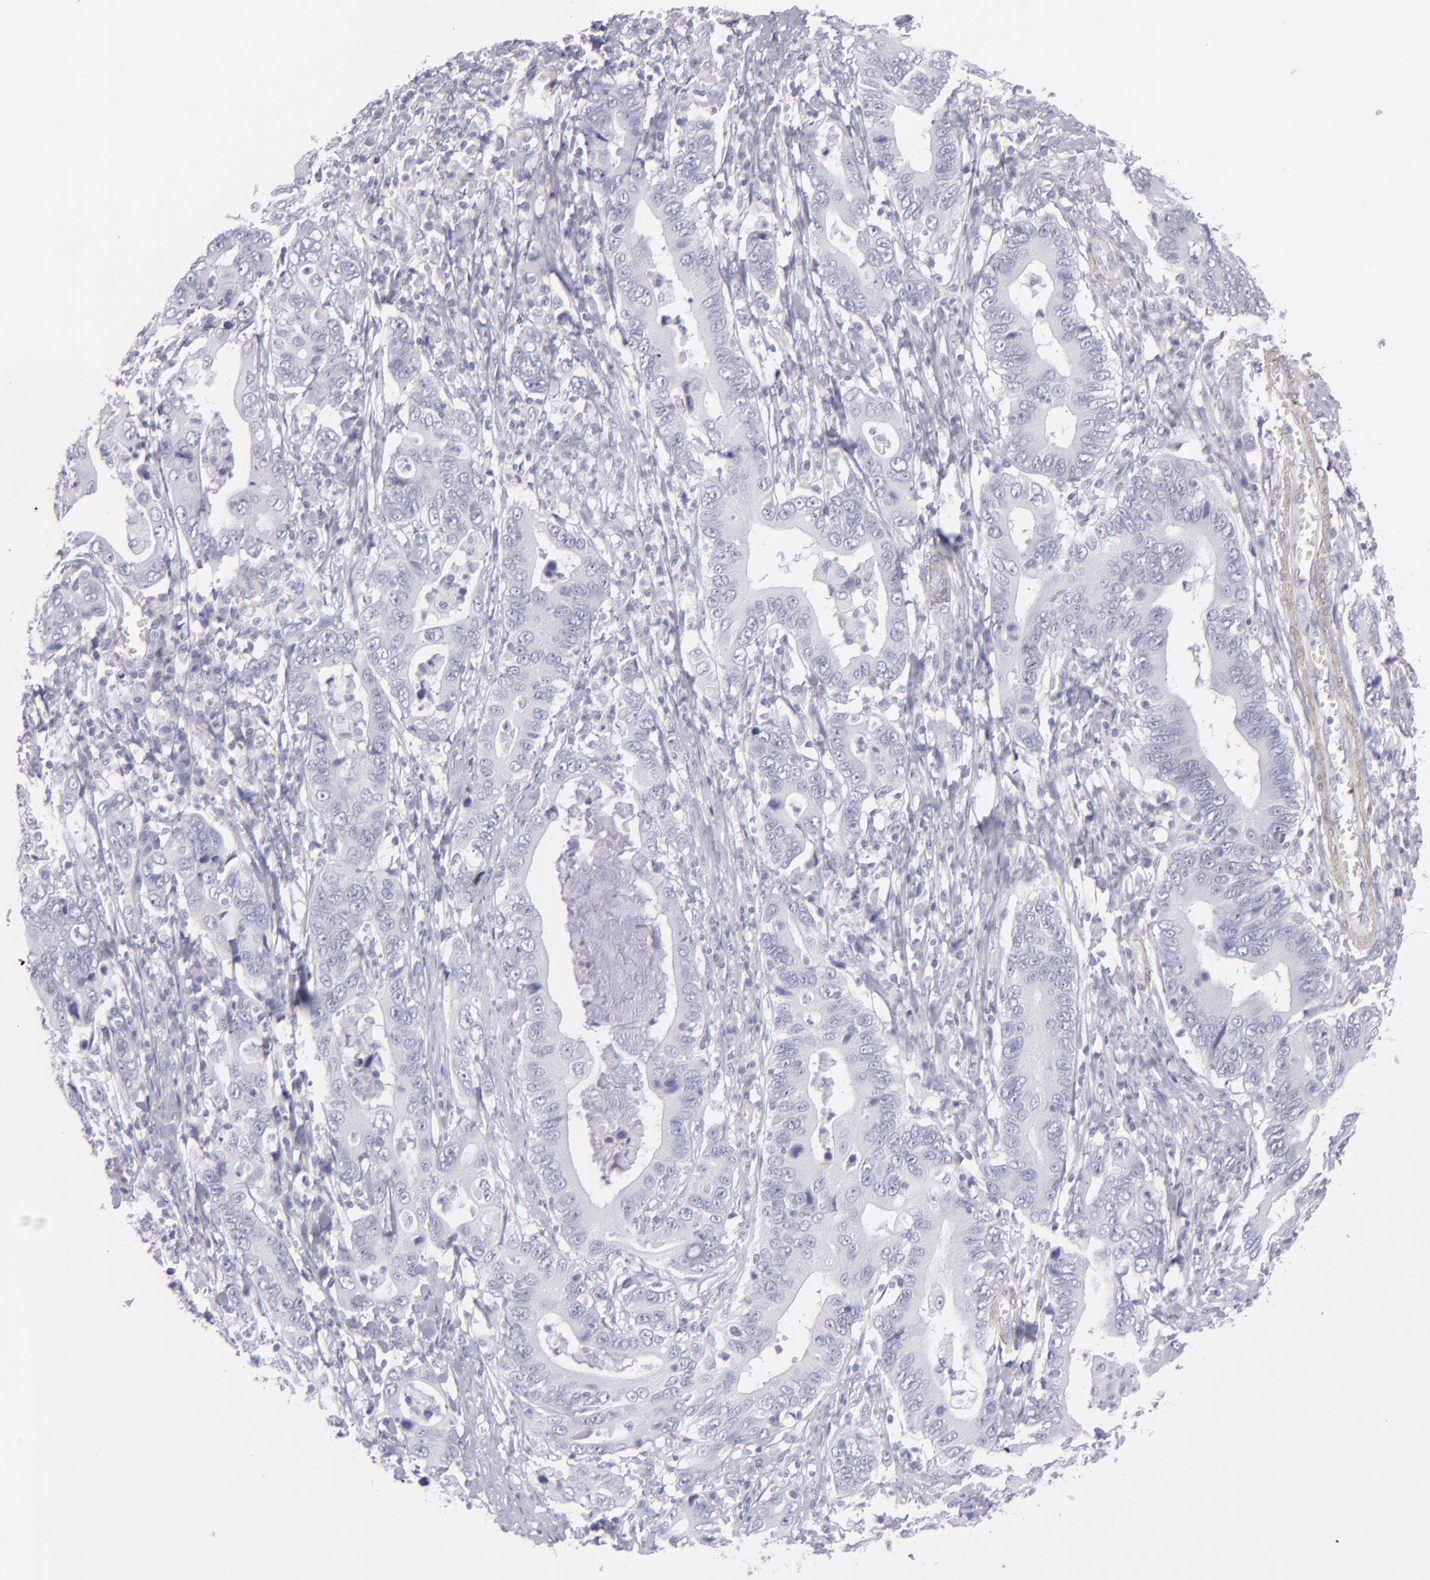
{"staining": {"intensity": "negative", "quantity": "none", "location": "none"}, "tissue": "stomach cancer", "cell_type": "Tumor cells", "image_type": "cancer", "snomed": [{"axis": "morphology", "description": "Adenocarcinoma, NOS"}, {"axis": "topography", "description": "Stomach, upper"}], "caption": "IHC micrograph of human stomach cancer (adenocarcinoma) stained for a protein (brown), which shows no expression in tumor cells. Nuclei are stained in blue.", "gene": "MYH11", "patient": {"sex": "male", "age": 63}}